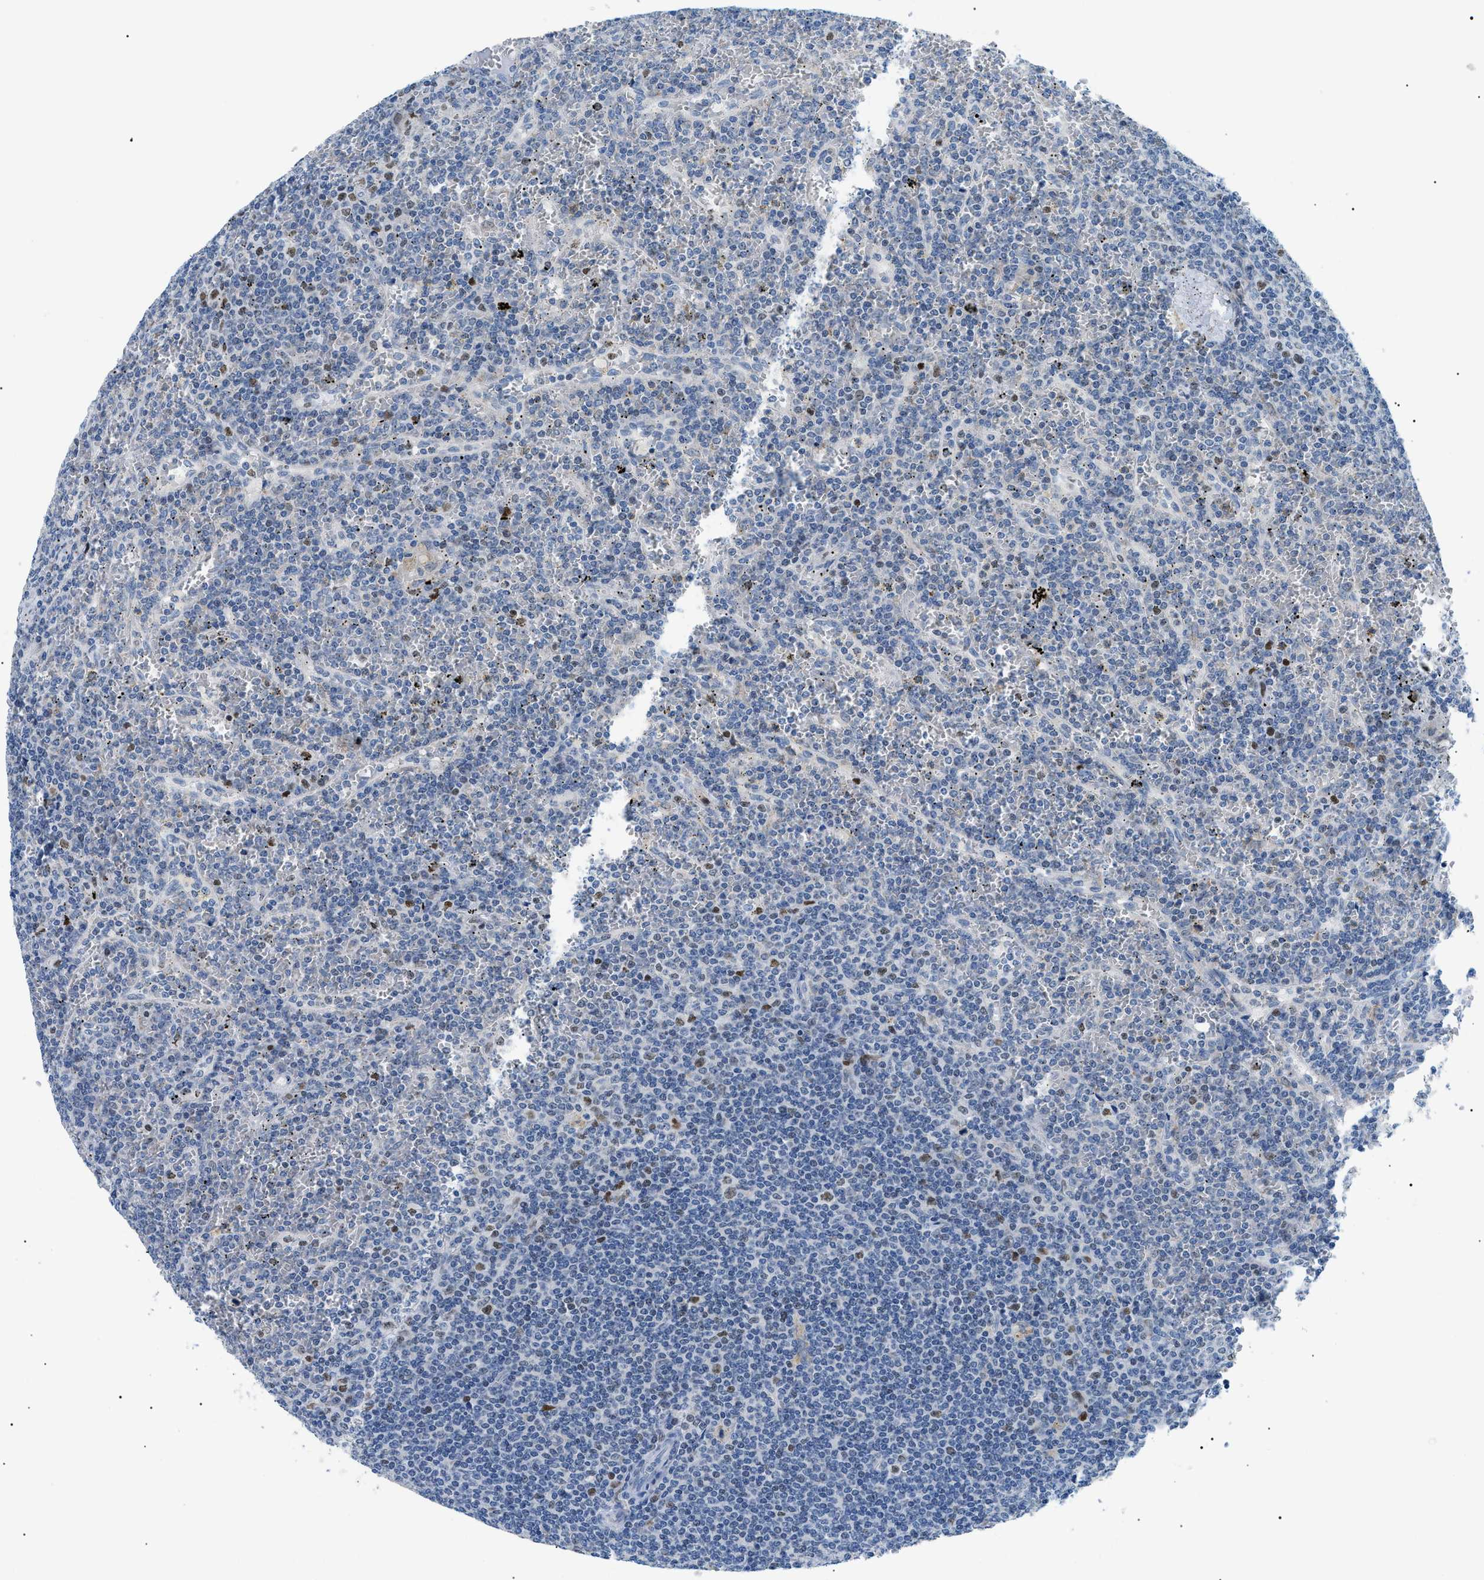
{"staining": {"intensity": "moderate", "quantity": "<25%", "location": "nuclear"}, "tissue": "lymphoma", "cell_type": "Tumor cells", "image_type": "cancer", "snomed": [{"axis": "morphology", "description": "Malignant lymphoma, non-Hodgkin's type, Low grade"}, {"axis": "topography", "description": "Spleen"}], "caption": "Immunohistochemistry (IHC) image of neoplastic tissue: human low-grade malignant lymphoma, non-Hodgkin's type stained using immunohistochemistry (IHC) shows low levels of moderate protein expression localized specifically in the nuclear of tumor cells, appearing as a nuclear brown color.", "gene": "SMARCC1", "patient": {"sex": "female", "age": 19}}